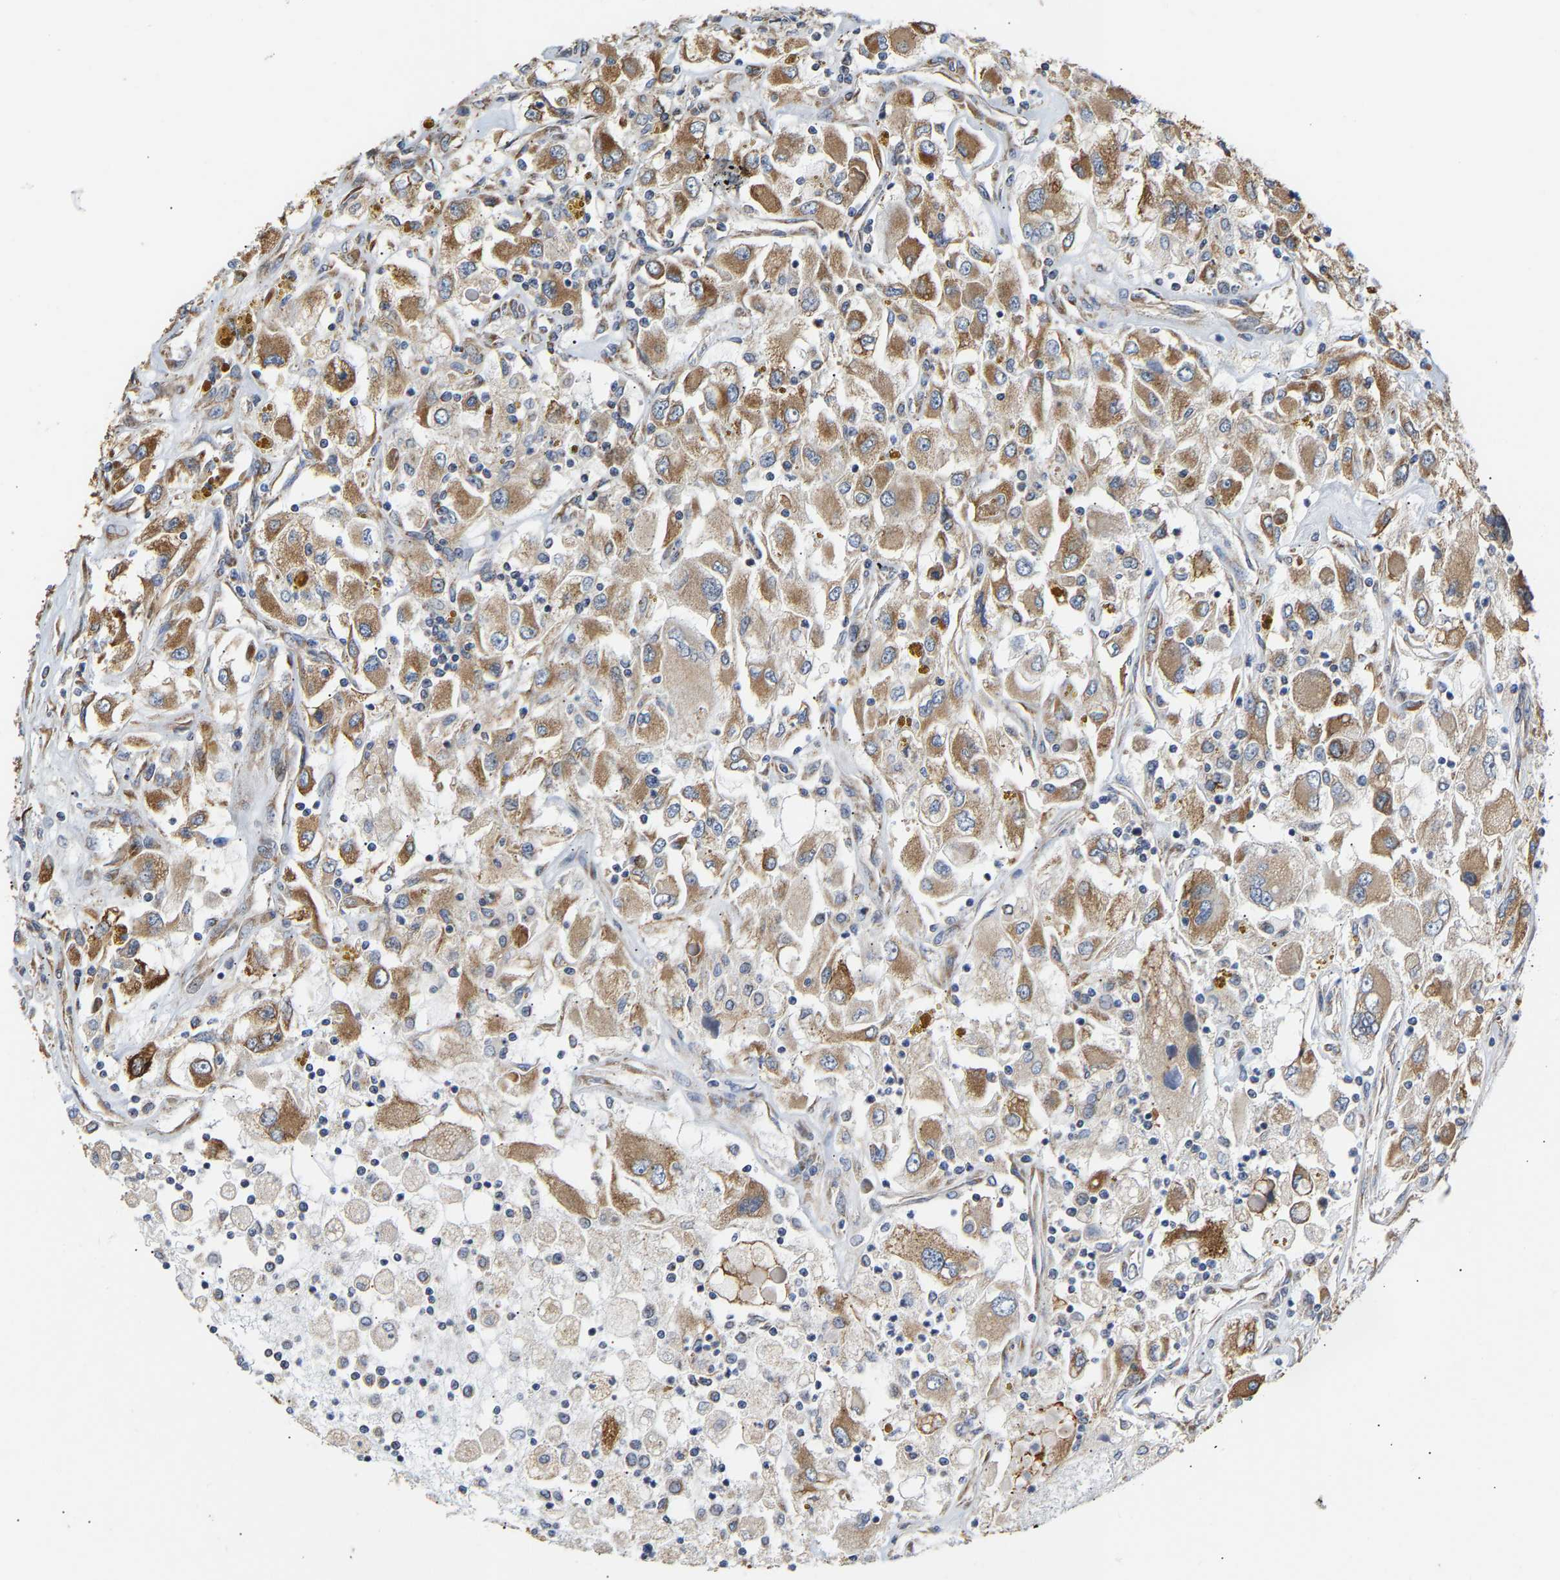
{"staining": {"intensity": "moderate", "quantity": ">75%", "location": "cytoplasmic/membranous"}, "tissue": "renal cancer", "cell_type": "Tumor cells", "image_type": "cancer", "snomed": [{"axis": "morphology", "description": "Adenocarcinoma, NOS"}, {"axis": "topography", "description": "Kidney"}], "caption": "Tumor cells display moderate cytoplasmic/membranous positivity in approximately >75% of cells in renal cancer (adenocarcinoma). The protein is stained brown, and the nuclei are stained in blue (DAB IHC with brightfield microscopy, high magnification).", "gene": "TMEM168", "patient": {"sex": "female", "age": 52}}